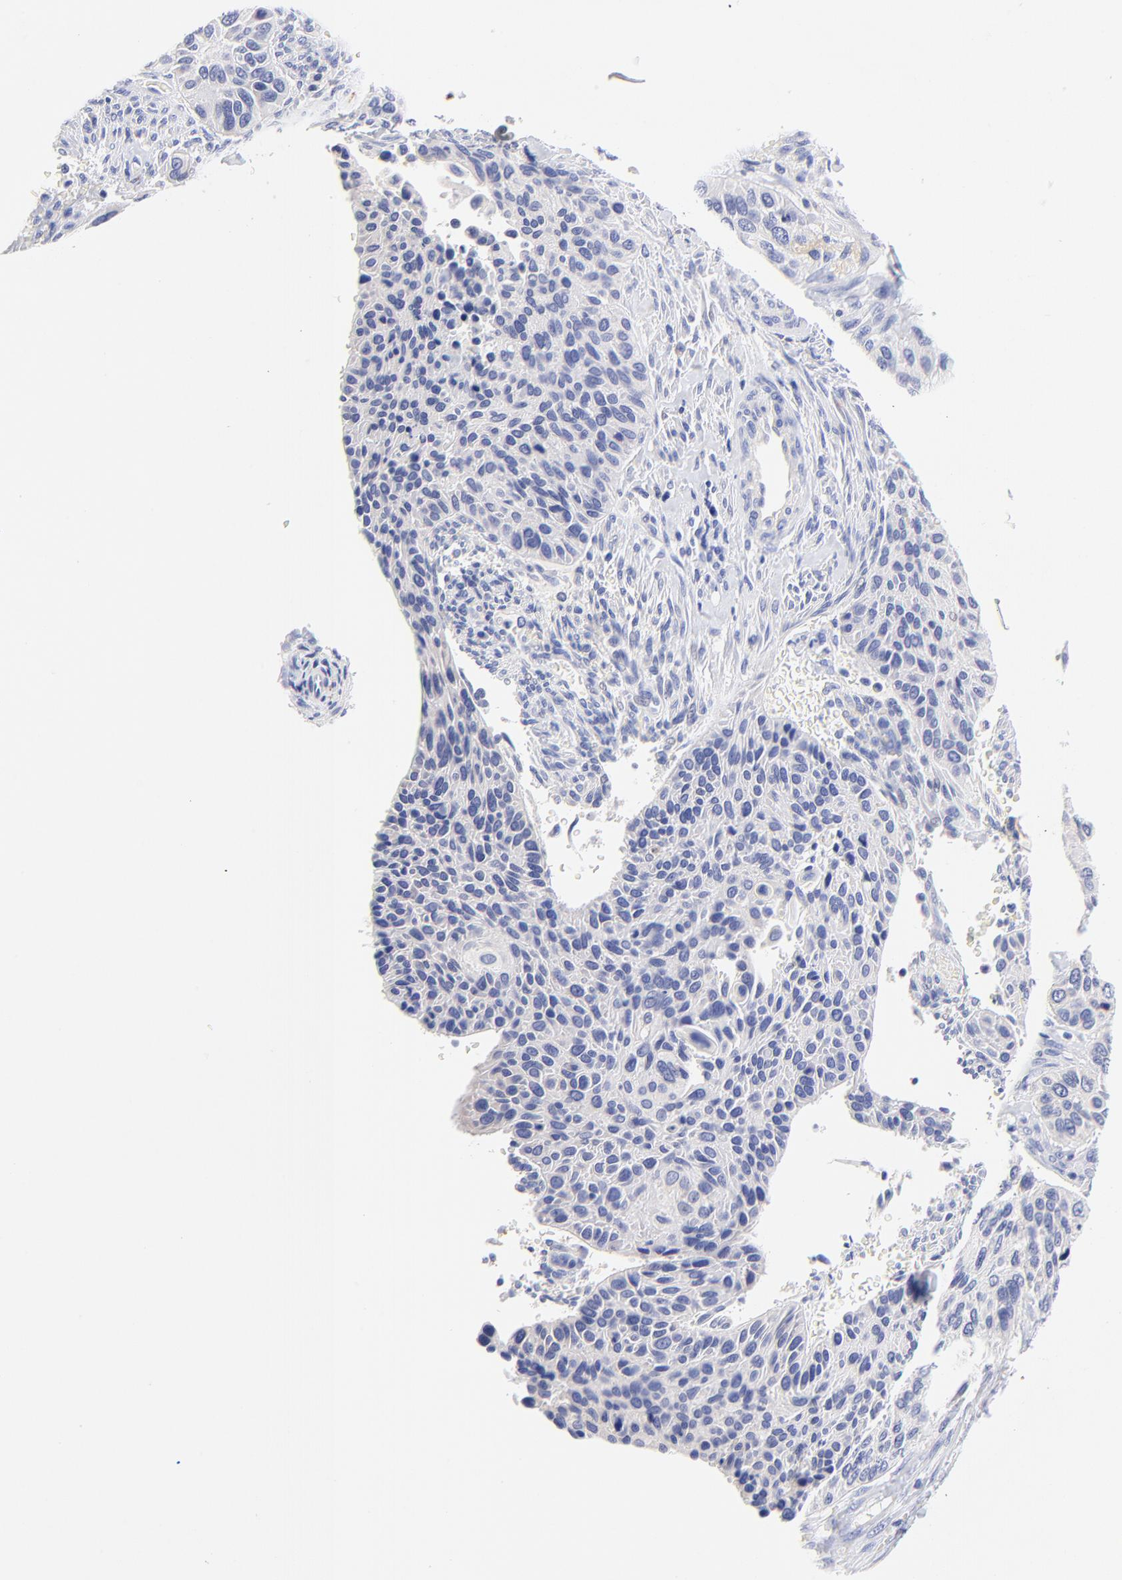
{"staining": {"intensity": "negative", "quantity": "none", "location": "none"}, "tissue": "cervical cancer", "cell_type": "Tumor cells", "image_type": "cancer", "snomed": [{"axis": "morphology", "description": "Adenocarcinoma, NOS"}, {"axis": "topography", "description": "Cervix"}], "caption": "Immunohistochemistry photomicrograph of neoplastic tissue: human cervical adenocarcinoma stained with DAB displays no significant protein staining in tumor cells.", "gene": "EBP", "patient": {"sex": "female", "age": 29}}